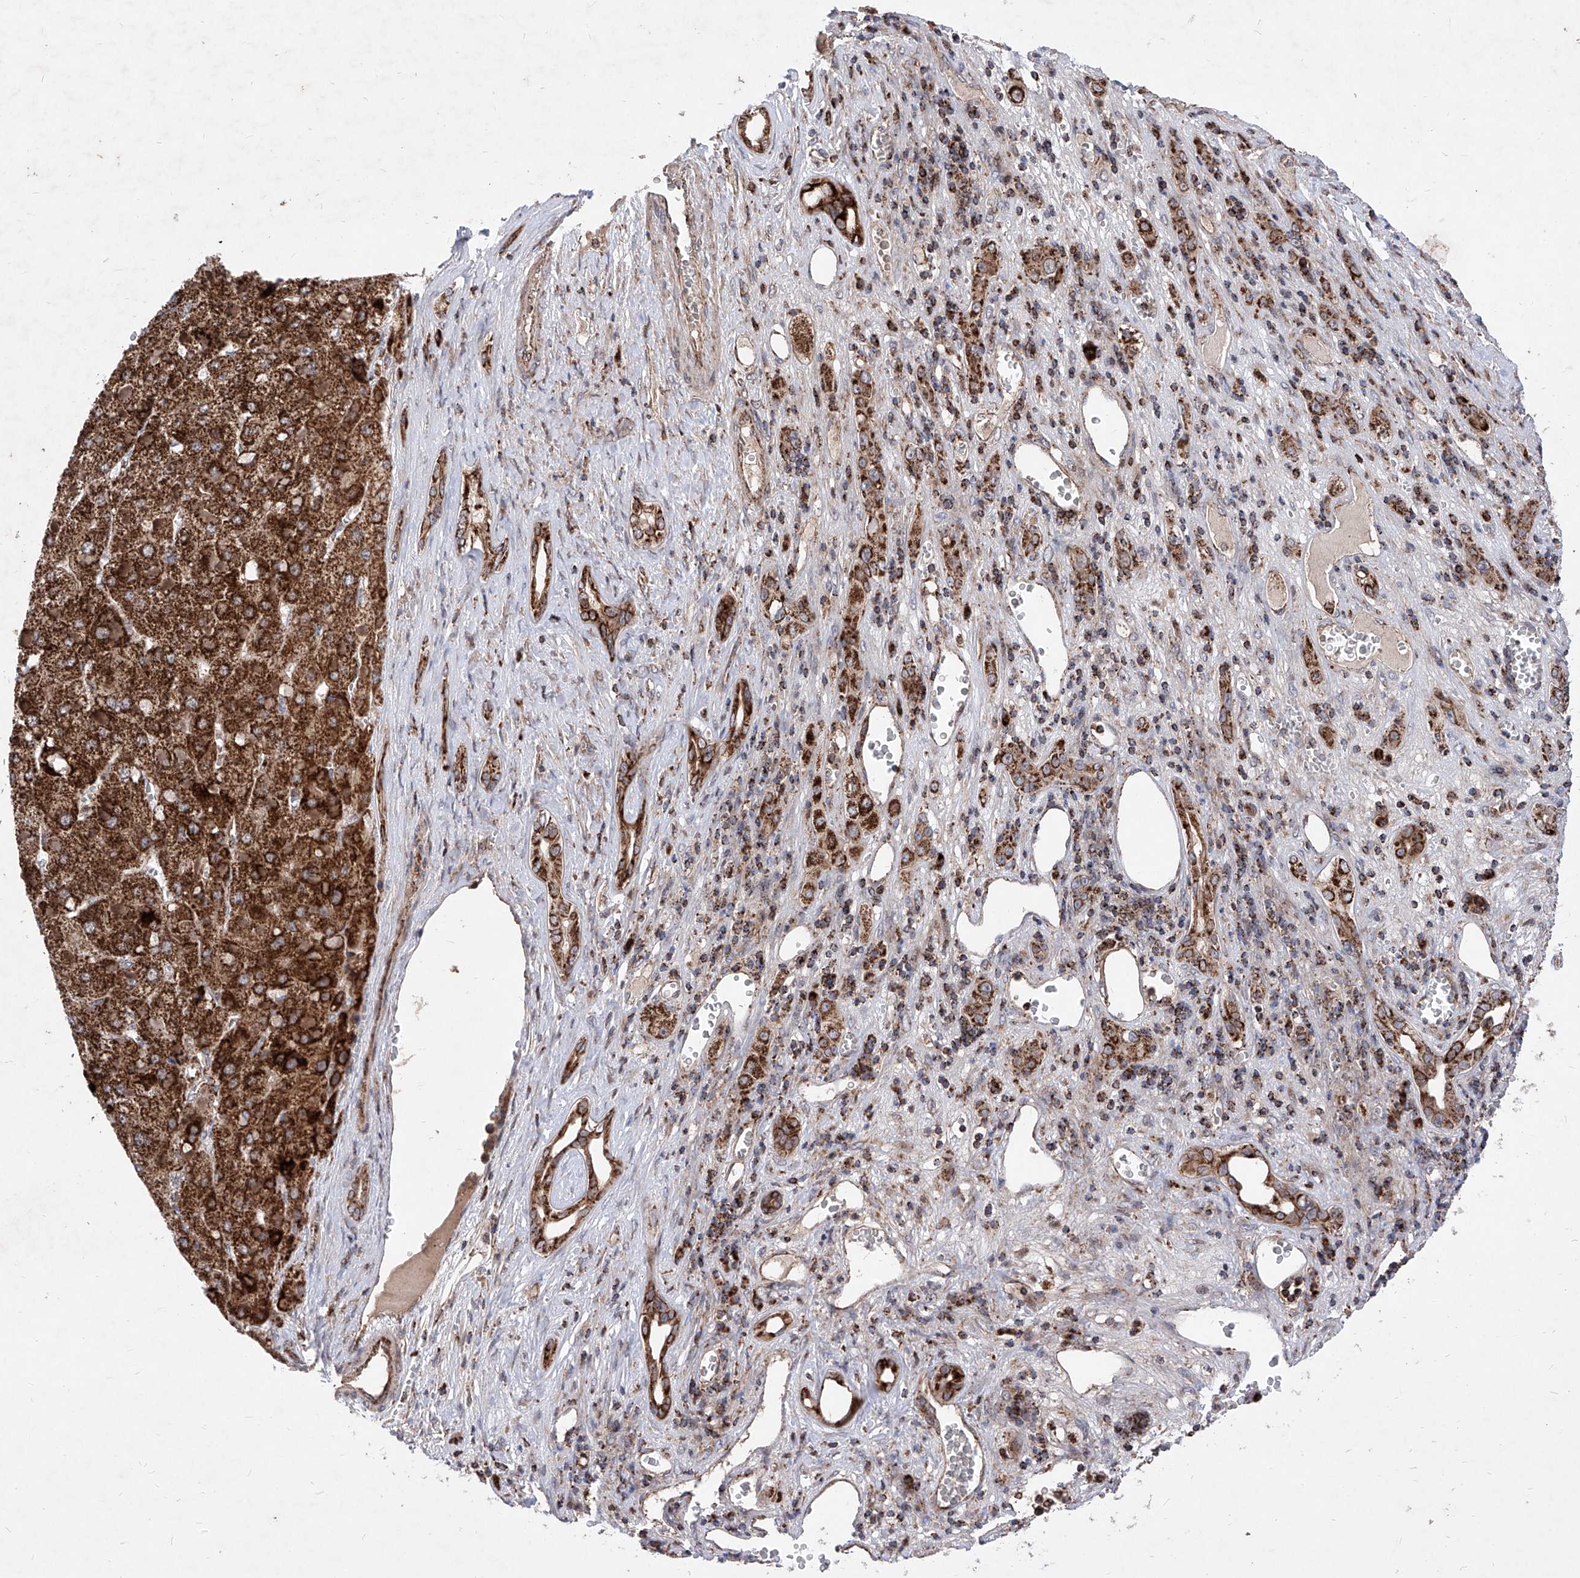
{"staining": {"intensity": "strong", "quantity": ">75%", "location": "cytoplasmic/membranous"}, "tissue": "liver cancer", "cell_type": "Tumor cells", "image_type": "cancer", "snomed": [{"axis": "morphology", "description": "Carcinoma, Hepatocellular, NOS"}, {"axis": "topography", "description": "Liver"}], "caption": "Brown immunohistochemical staining in liver hepatocellular carcinoma exhibits strong cytoplasmic/membranous positivity in approximately >75% of tumor cells.", "gene": "SEMA6A", "patient": {"sex": "female", "age": 73}}